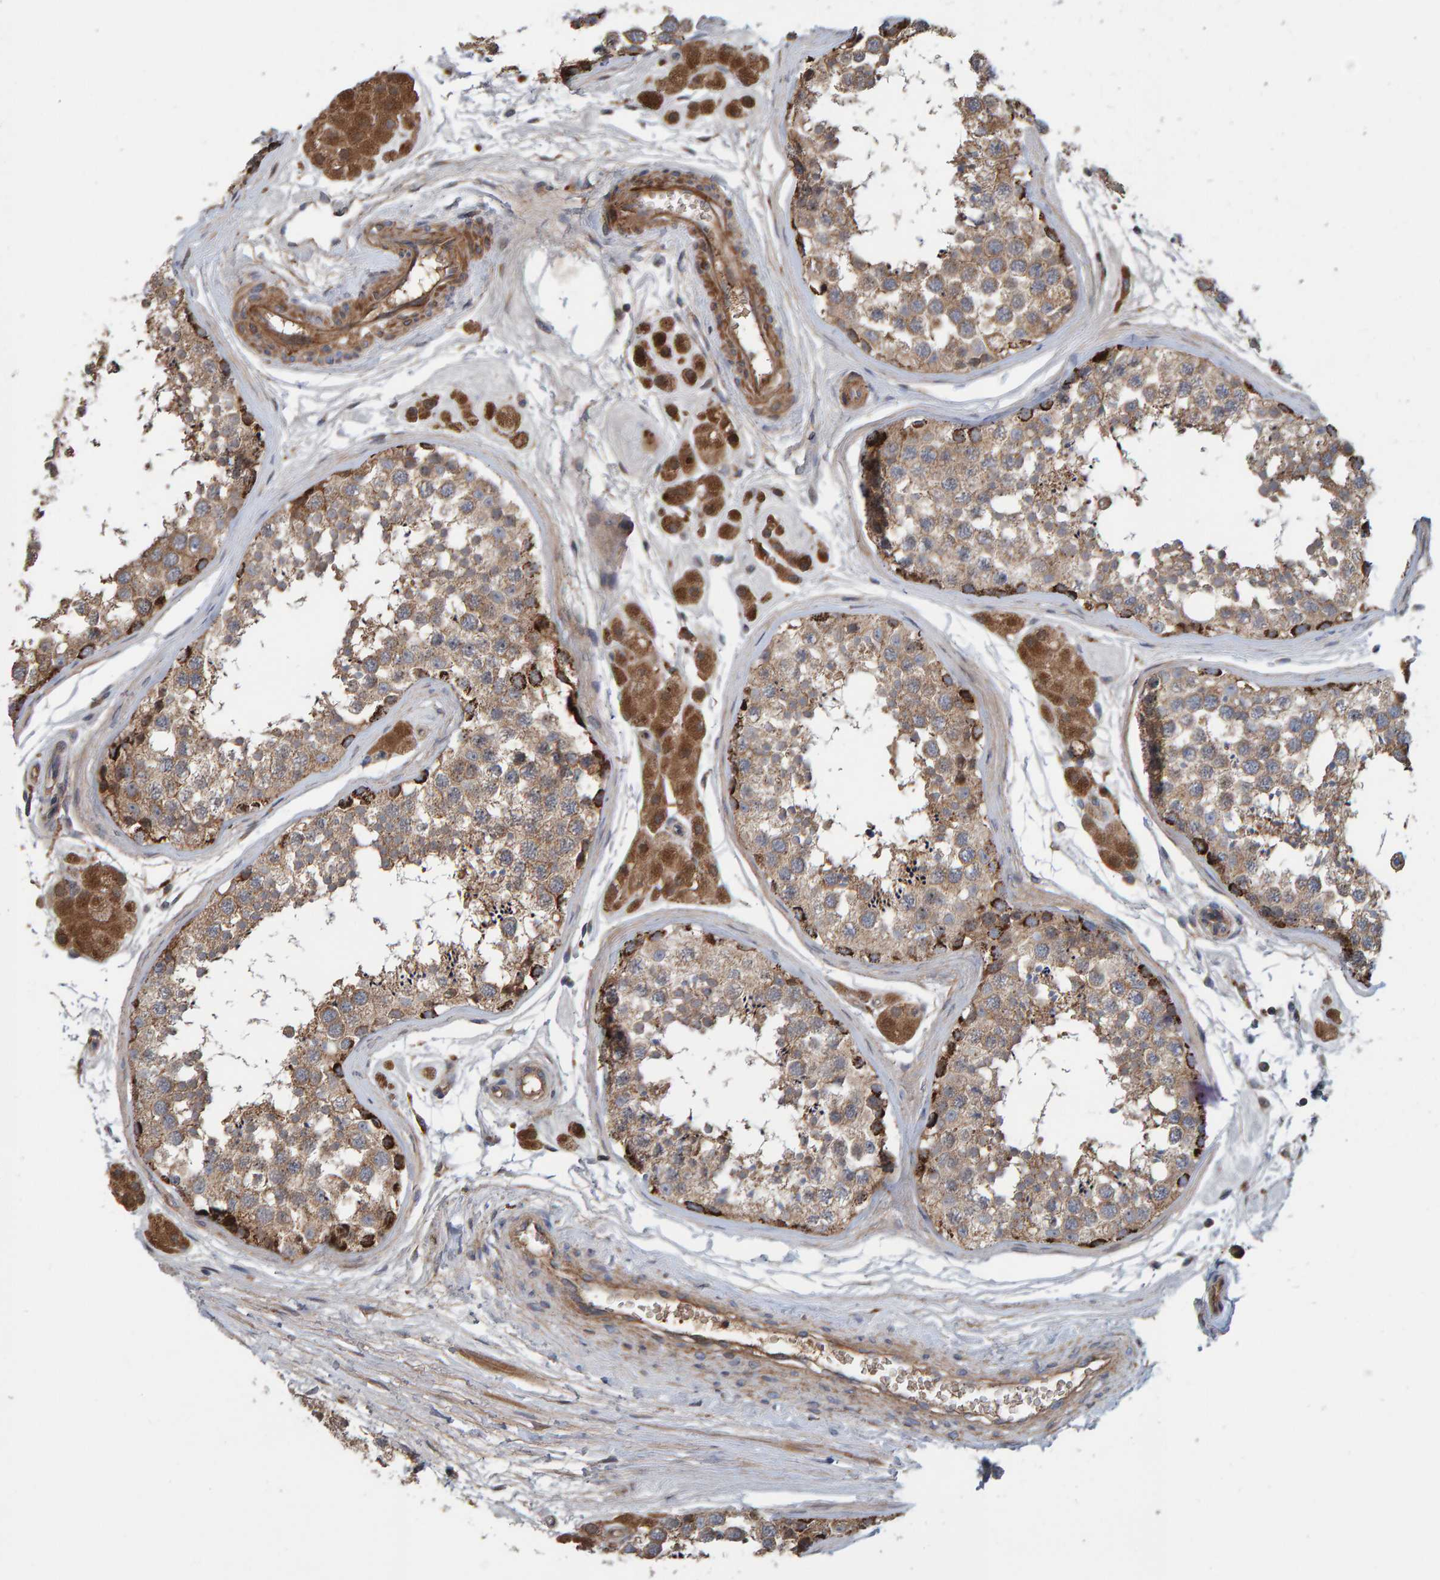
{"staining": {"intensity": "moderate", "quantity": ">75%", "location": "cytoplasmic/membranous"}, "tissue": "testis", "cell_type": "Cells in seminiferous ducts", "image_type": "normal", "snomed": [{"axis": "morphology", "description": "Normal tissue, NOS"}, {"axis": "topography", "description": "Testis"}], "caption": "IHC micrograph of unremarkable testis: human testis stained using immunohistochemistry displays medium levels of moderate protein expression localized specifically in the cytoplasmic/membranous of cells in seminiferous ducts, appearing as a cytoplasmic/membranous brown color.", "gene": "KIAA0753", "patient": {"sex": "male", "age": 56}}